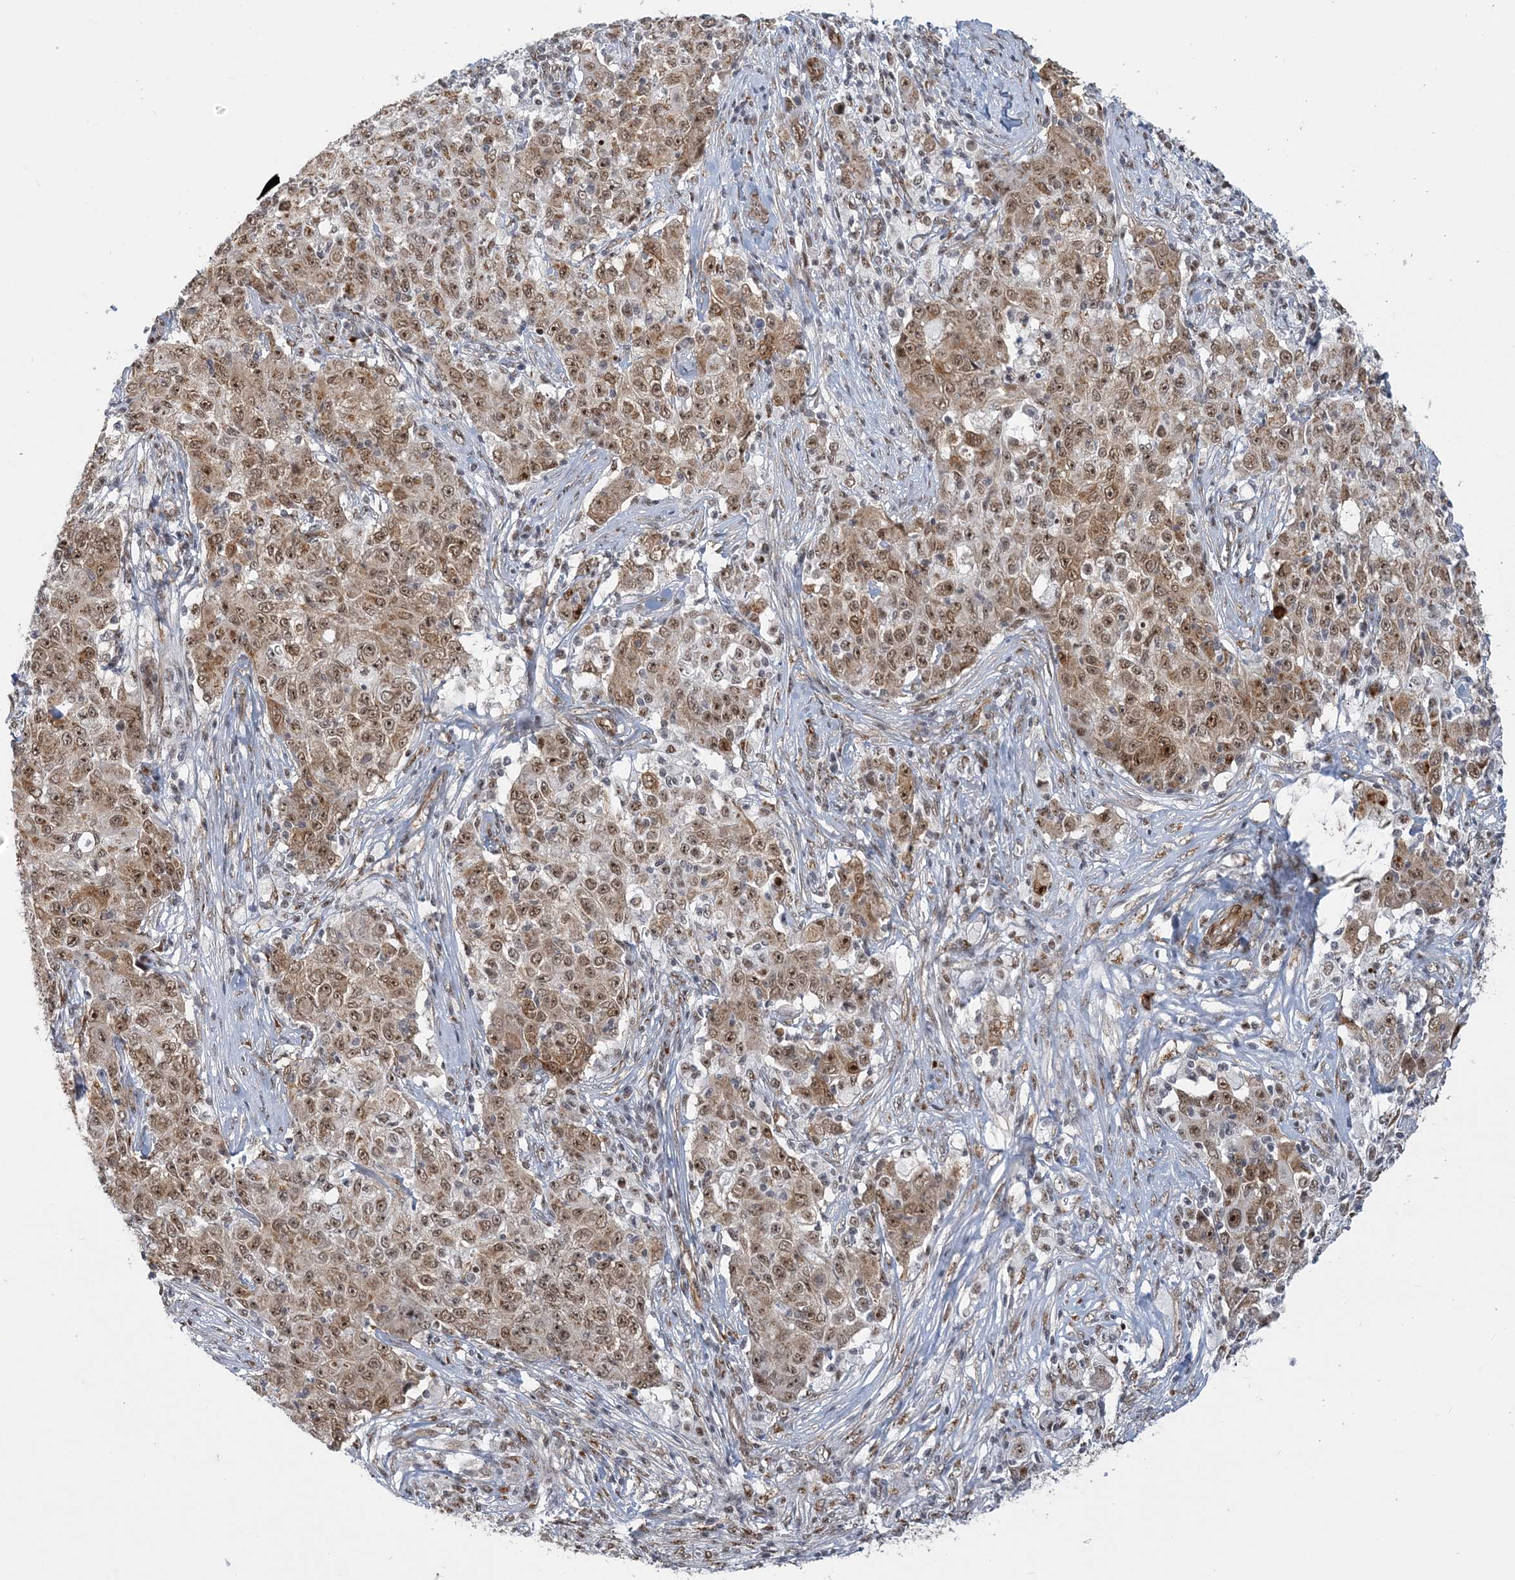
{"staining": {"intensity": "moderate", "quantity": ">75%", "location": "cytoplasmic/membranous,nuclear"}, "tissue": "ovarian cancer", "cell_type": "Tumor cells", "image_type": "cancer", "snomed": [{"axis": "morphology", "description": "Carcinoma, endometroid"}, {"axis": "topography", "description": "Ovary"}], "caption": "Protein staining shows moderate cytoplasmic/membranous and nuclear positivity in approximately >75% of tumor cells in endometroid carcinoma (ovarian). The protein of interest is stained brown, and the nuclei are stained in blue (DAB (3,3'-diaminobenzidine) IHC with brightfield microscopy, high magnification).", "gene": "PLRG1", "patient": {"sex": "female", "age": 42}}